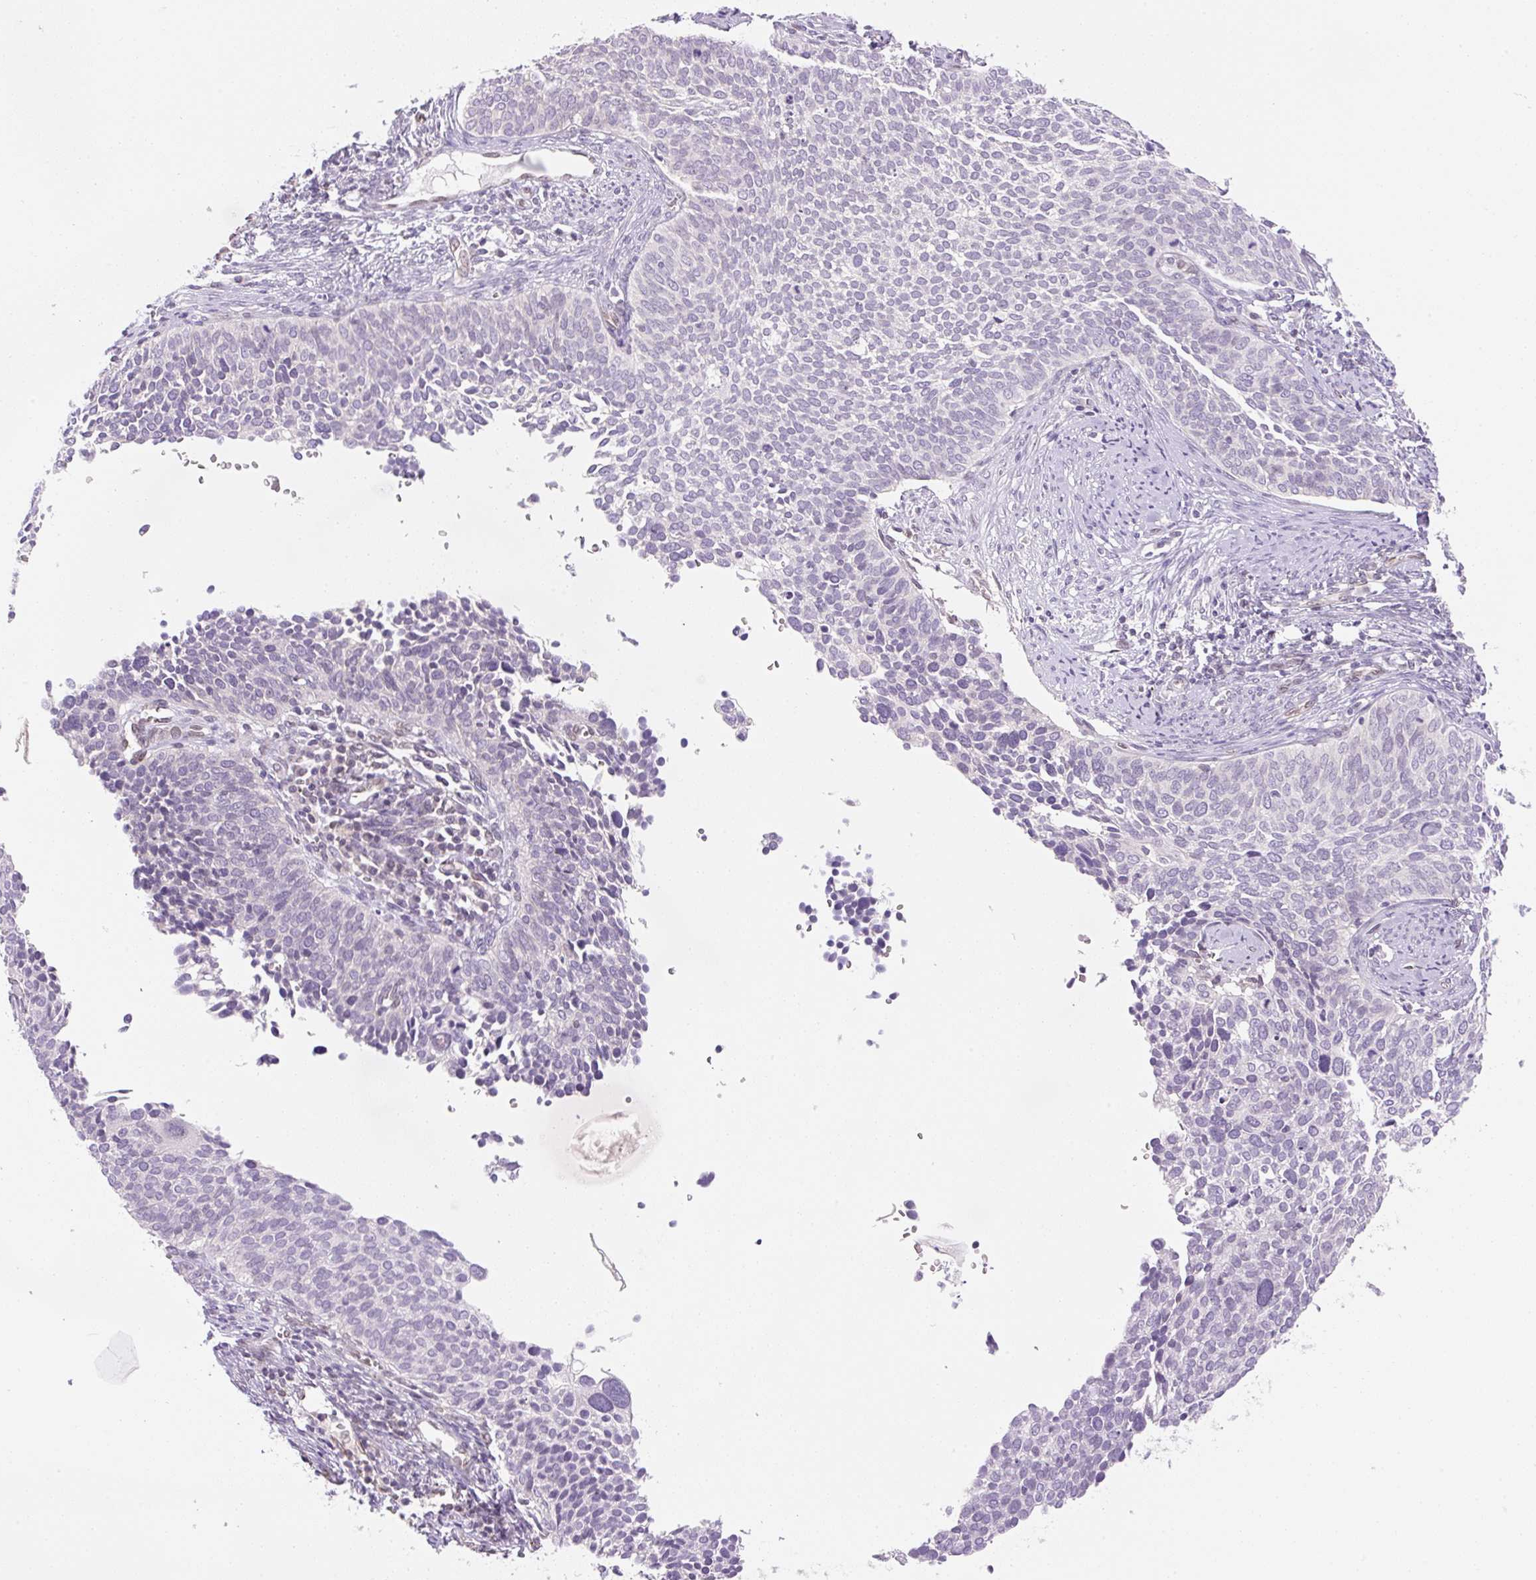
{"staining": {"intensity": "negative", "quantity": "none", "location": "none"}, "tissue": "cervical cancer", "cell_type": "Tumor cells", "image_type": "cancer", "snomed": [{"axis": "morphology", "description": "Squamous cell carcinoma, NOS"}, {"axis": "topography", "description": "Cervix"}], "caption": "Tumor cells show no significant protein positivity in cervical cancer.", "gene": "SYNE3", "patient": {"sex": "female", "age": 34}}